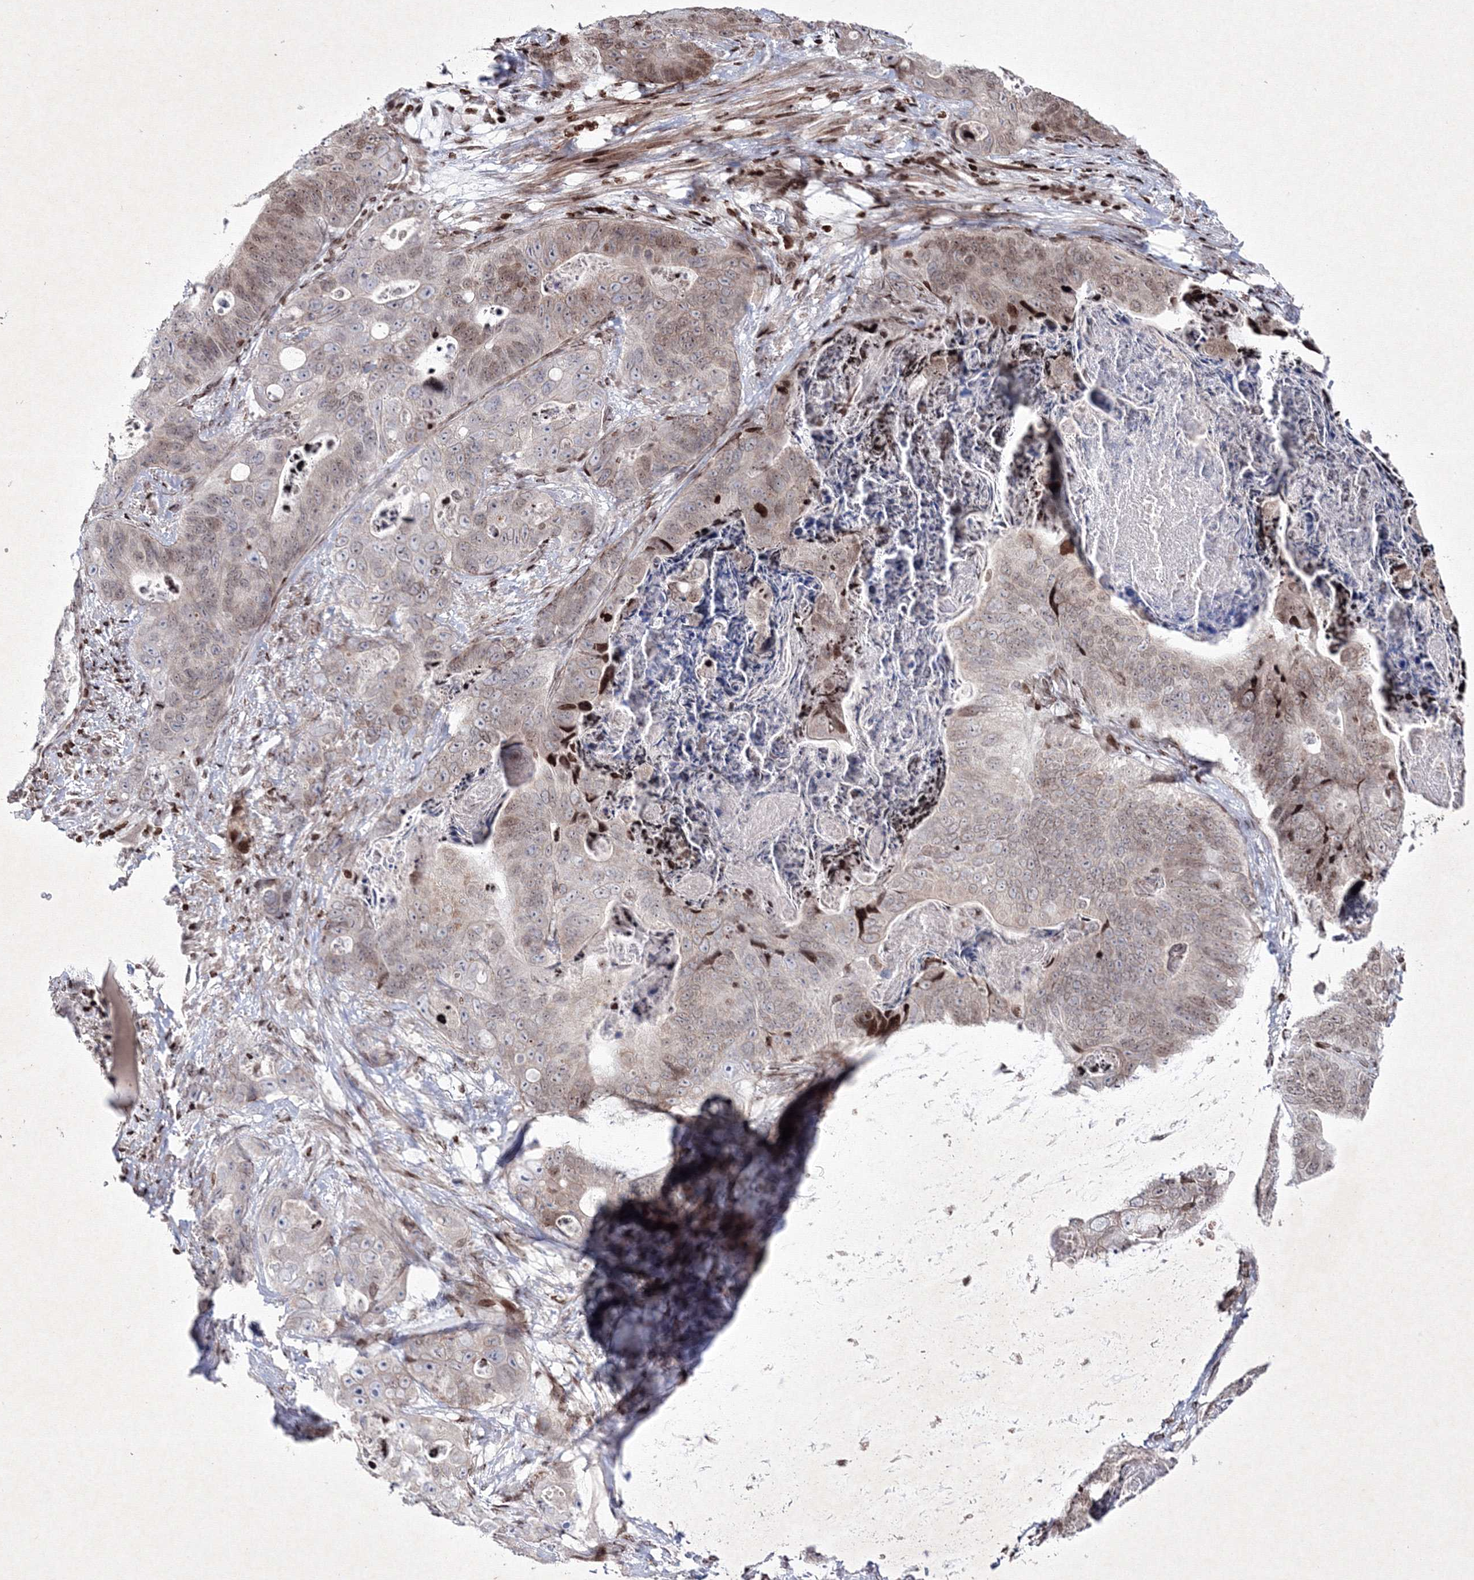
{"staining": {"intensity": "weak", "quantity": "<25%", "location": "cytoplasmic/membranous,nuclear"}, "tissue": "stomach cancer", "cell_type": "Tumor cells", "image_type": "cancer", "snomed": [{"axis": "morphology", "description": "Normal tissue, NOS"}, {"axis": "morphology", "description": "Adenocarcinoma, NOS"}, {"axis": "topography", "description": "Stomach"}], "caption": "Human stomach cancer (adenocarcinoma) stained for a protein using IHC demonstrates no staining in tumor cells.", "gene": "SMIM29", "patient": {"sex": "female", "age": 89}}